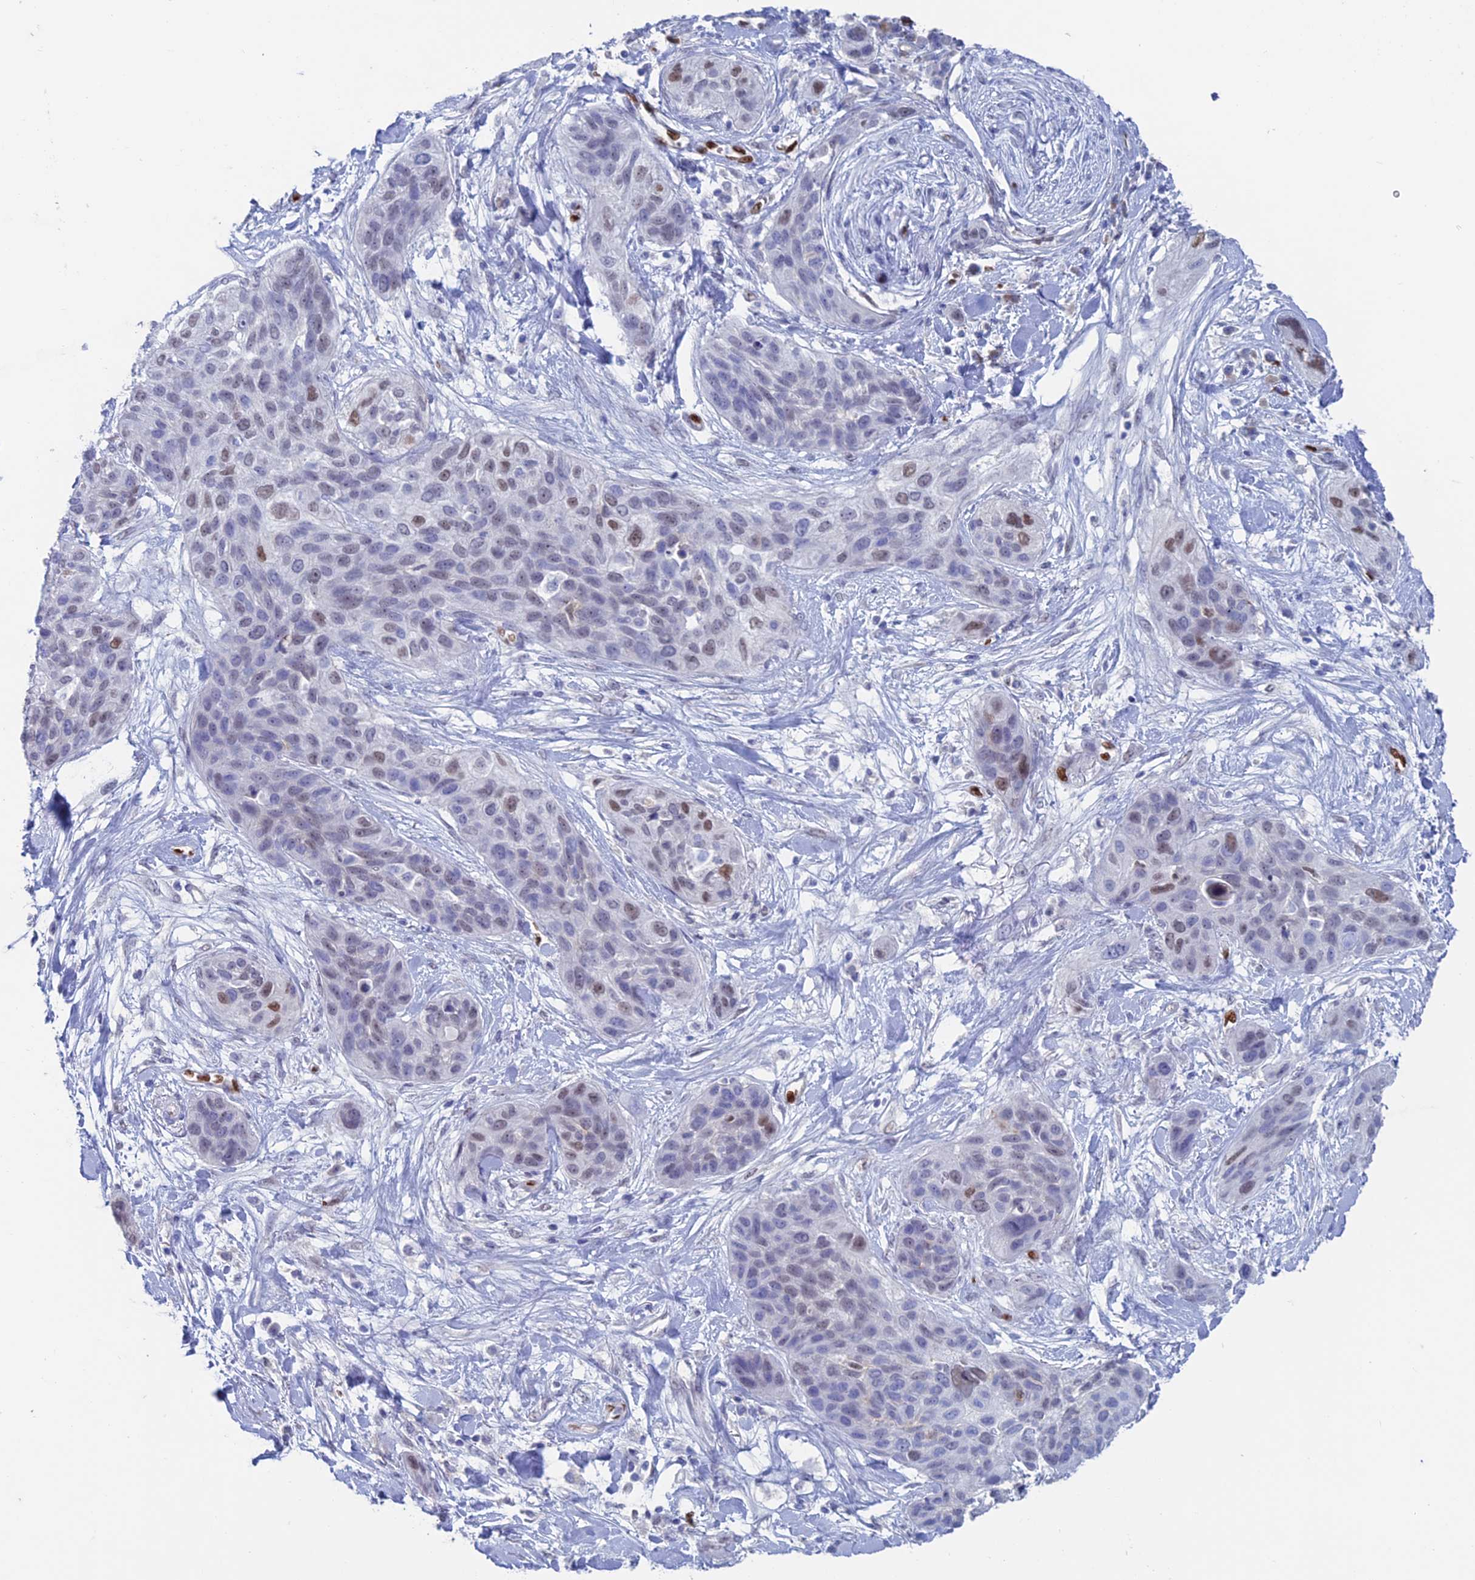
{"staining": {"intensity": "moderate", "quantity": "<25%", "location": "nuclear"}, "tissue": "lung cancer", "cell_type": "Tumor cells", "image_type": "cancer", "snomed": [{"axis": "morphology", "description": "Squamous cell carcinoma, NOS"}, {"axis": "topography", "description": "Lung"}], "caption": "Immunohistochemistry (DAB) staining of human lung cancer (squamous cell carcinoma) displays moderate nuclear protein positivity in about <25% of tumor cells. (IHC, brightfield microscopy, high magnification).", "gene": "NOL4L", "patient": {"sex": "female", "age": 70}}